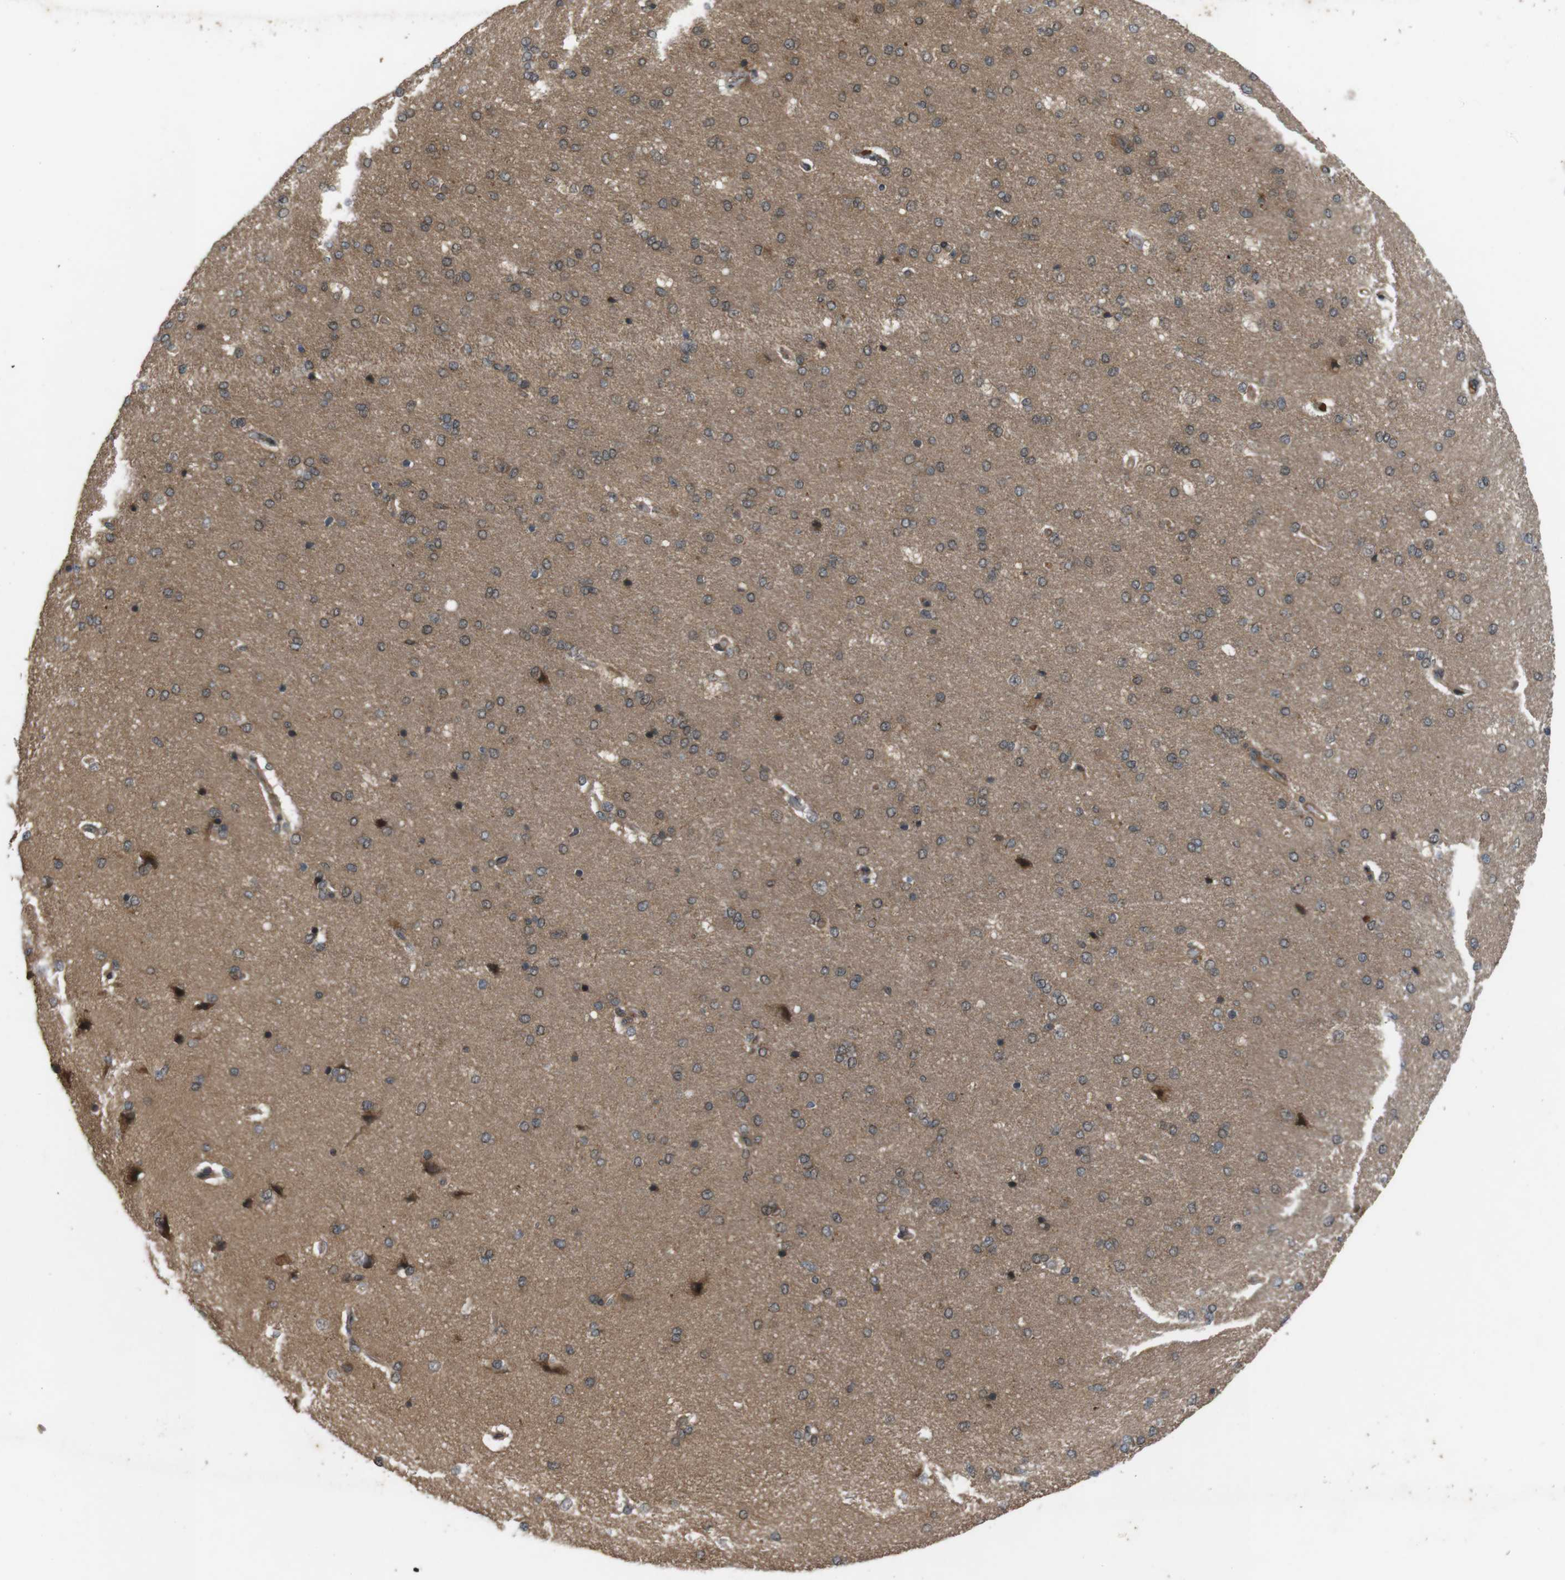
{"staining": {"intensity": "moderate", "quantity": ">75%", "location": "cytoplasmic/membranous"}, "tissue": "cerebral cortex", "cell_type": "Endothelial cells", "image_type": "normal", "snomed": [{"axis": "morphology", "description": "Normal tissue, NOS"}, {"axis": "topography", "description": "Cerebral cortex"}], "caption": "Endothelial cells show moderate cytoplasmic/membranous staining in approximately >75% of cells in benign cerebral cortex.", "gene": "NFKBIE", "patient": {"sex": "male", "age": 62}}